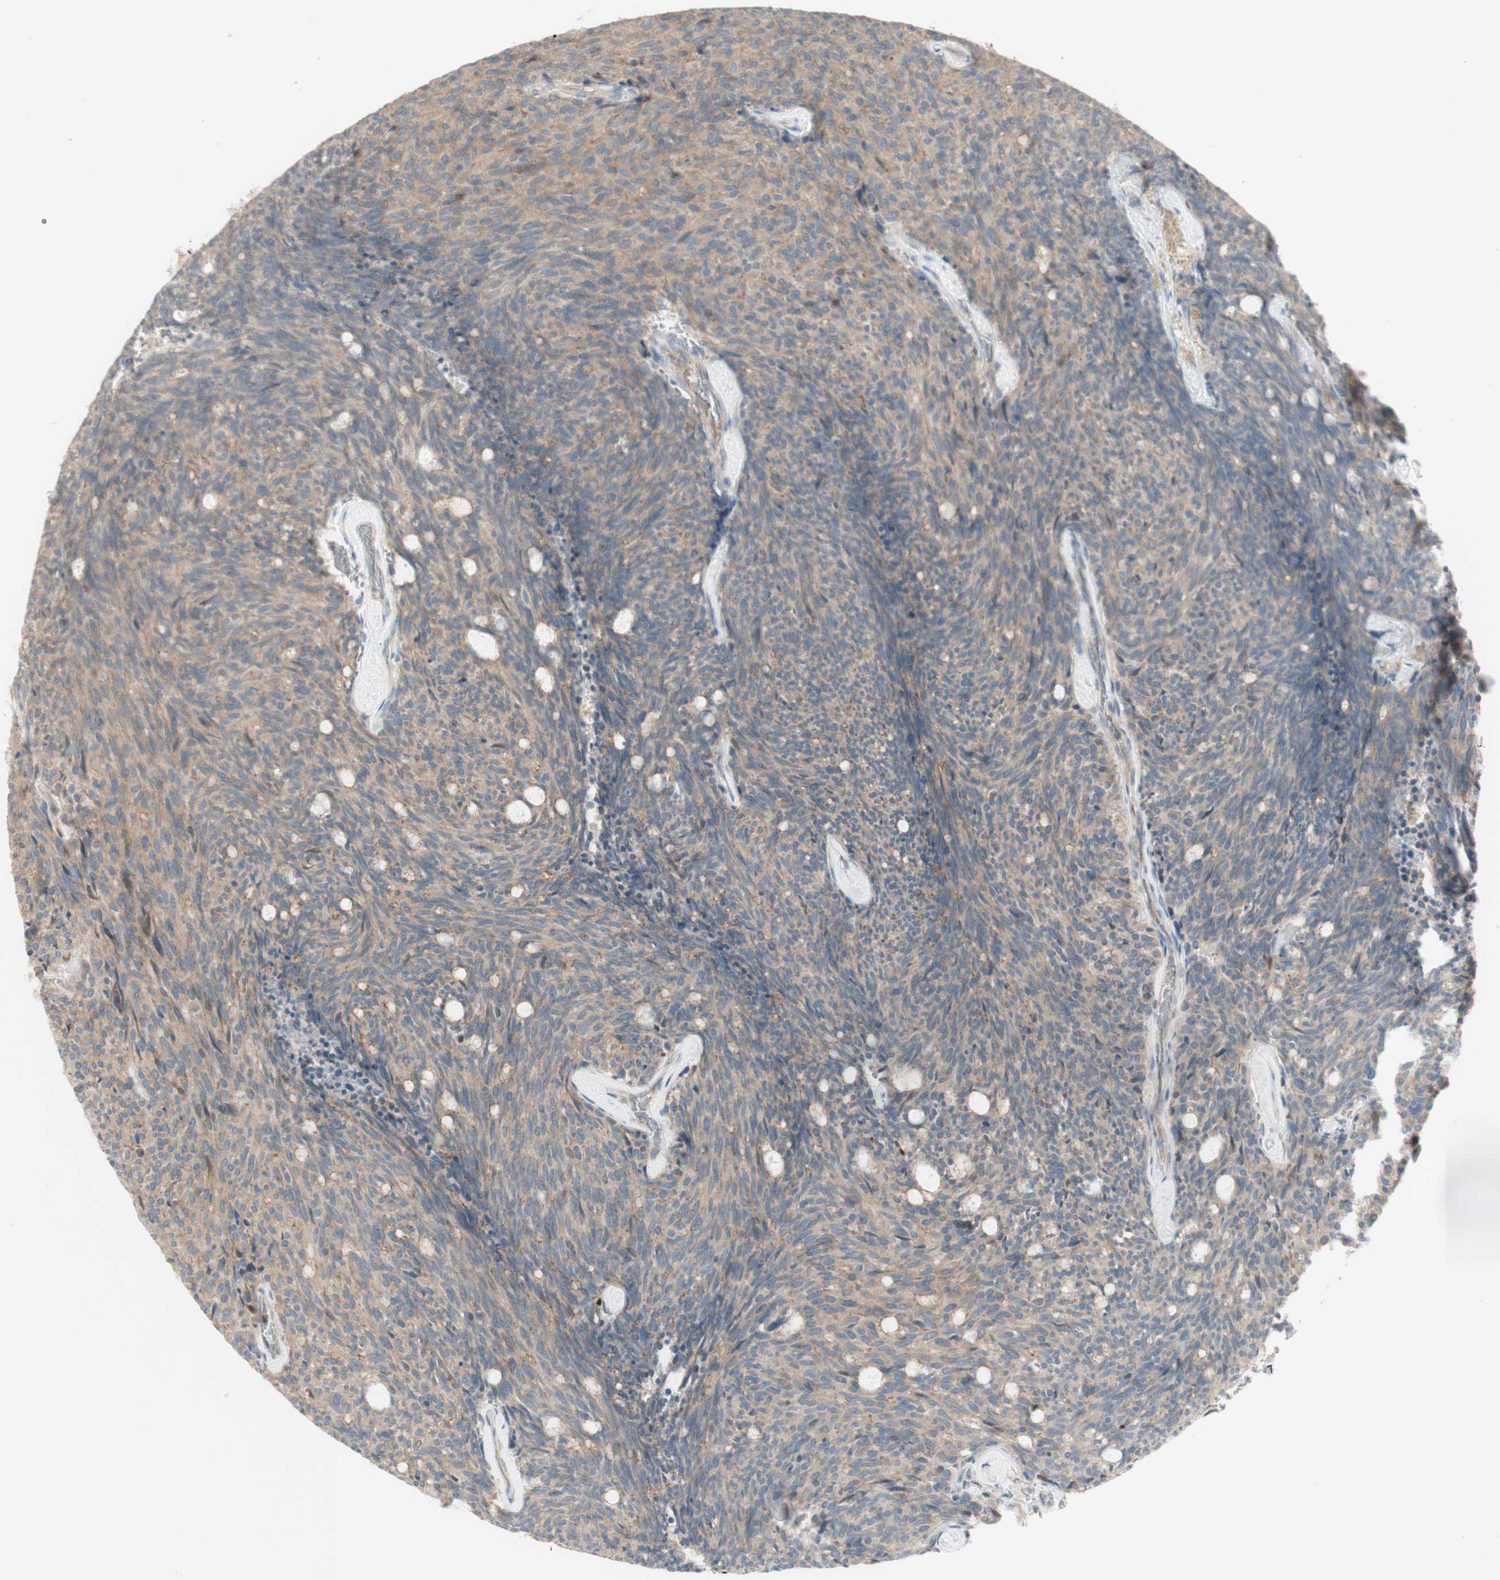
{"staining": {"intensity": "weak", "quantity": ">75%", "location": "cytoplasmic/membranous"}, "tissue": "carcinoid", "cell_type": "Tumor cells", "image_type": "cancer", "snomed": [{"axis": "morphology", "description": "Carcinoid, malignant, NOS"}, {"axis": "topography", "description": "Pancreas"}], "caption": "About >75% of tumor cells in human malignant carcinoid demonstrate weak cytoplasmic/membranous protein staining as visualized by brown immunohistochemical staining.", "gene": "PTGER4", "patient": {"sex": "female", "age": 54}}